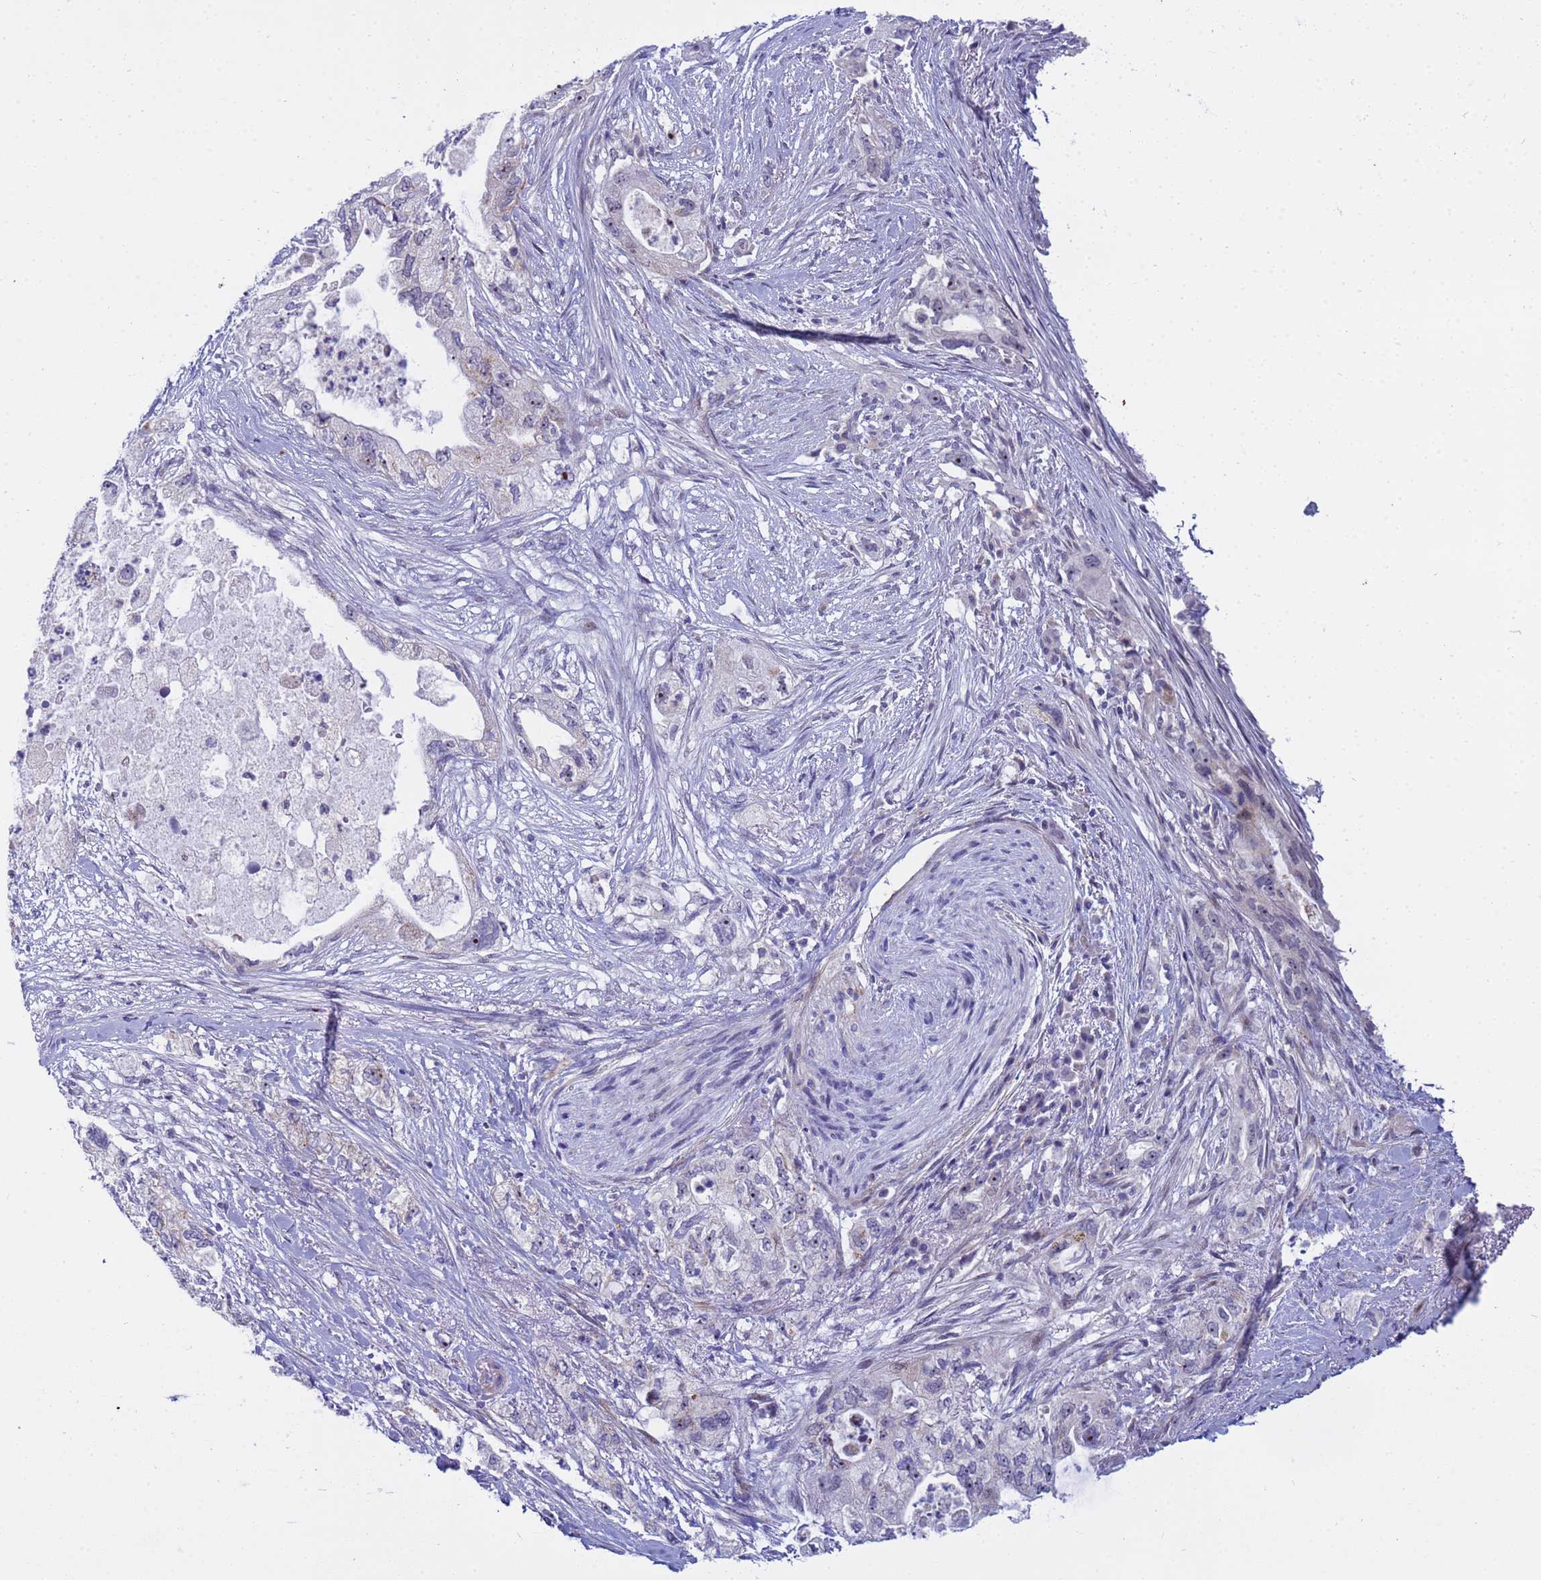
{"staining": {"intensity": "weak", "quantity": "<25%", "location": "nuclear"}, "tissue": "pancreatic cancer", "cell_type": "Tumor cells", "image_type": "cancer", "snomed": [{"axis": "morphology", "description": "Adenocarcinoma, NOS"}, {"axis": "topography", "description": "Pancreas"}], "caption": "Photomicrograph shows no protein positivity in tumor cells of adenocarcinoma (pancreatic) tissue.", "gene": "LRATD1", "patient": {"sex": "female", "age": 73}}